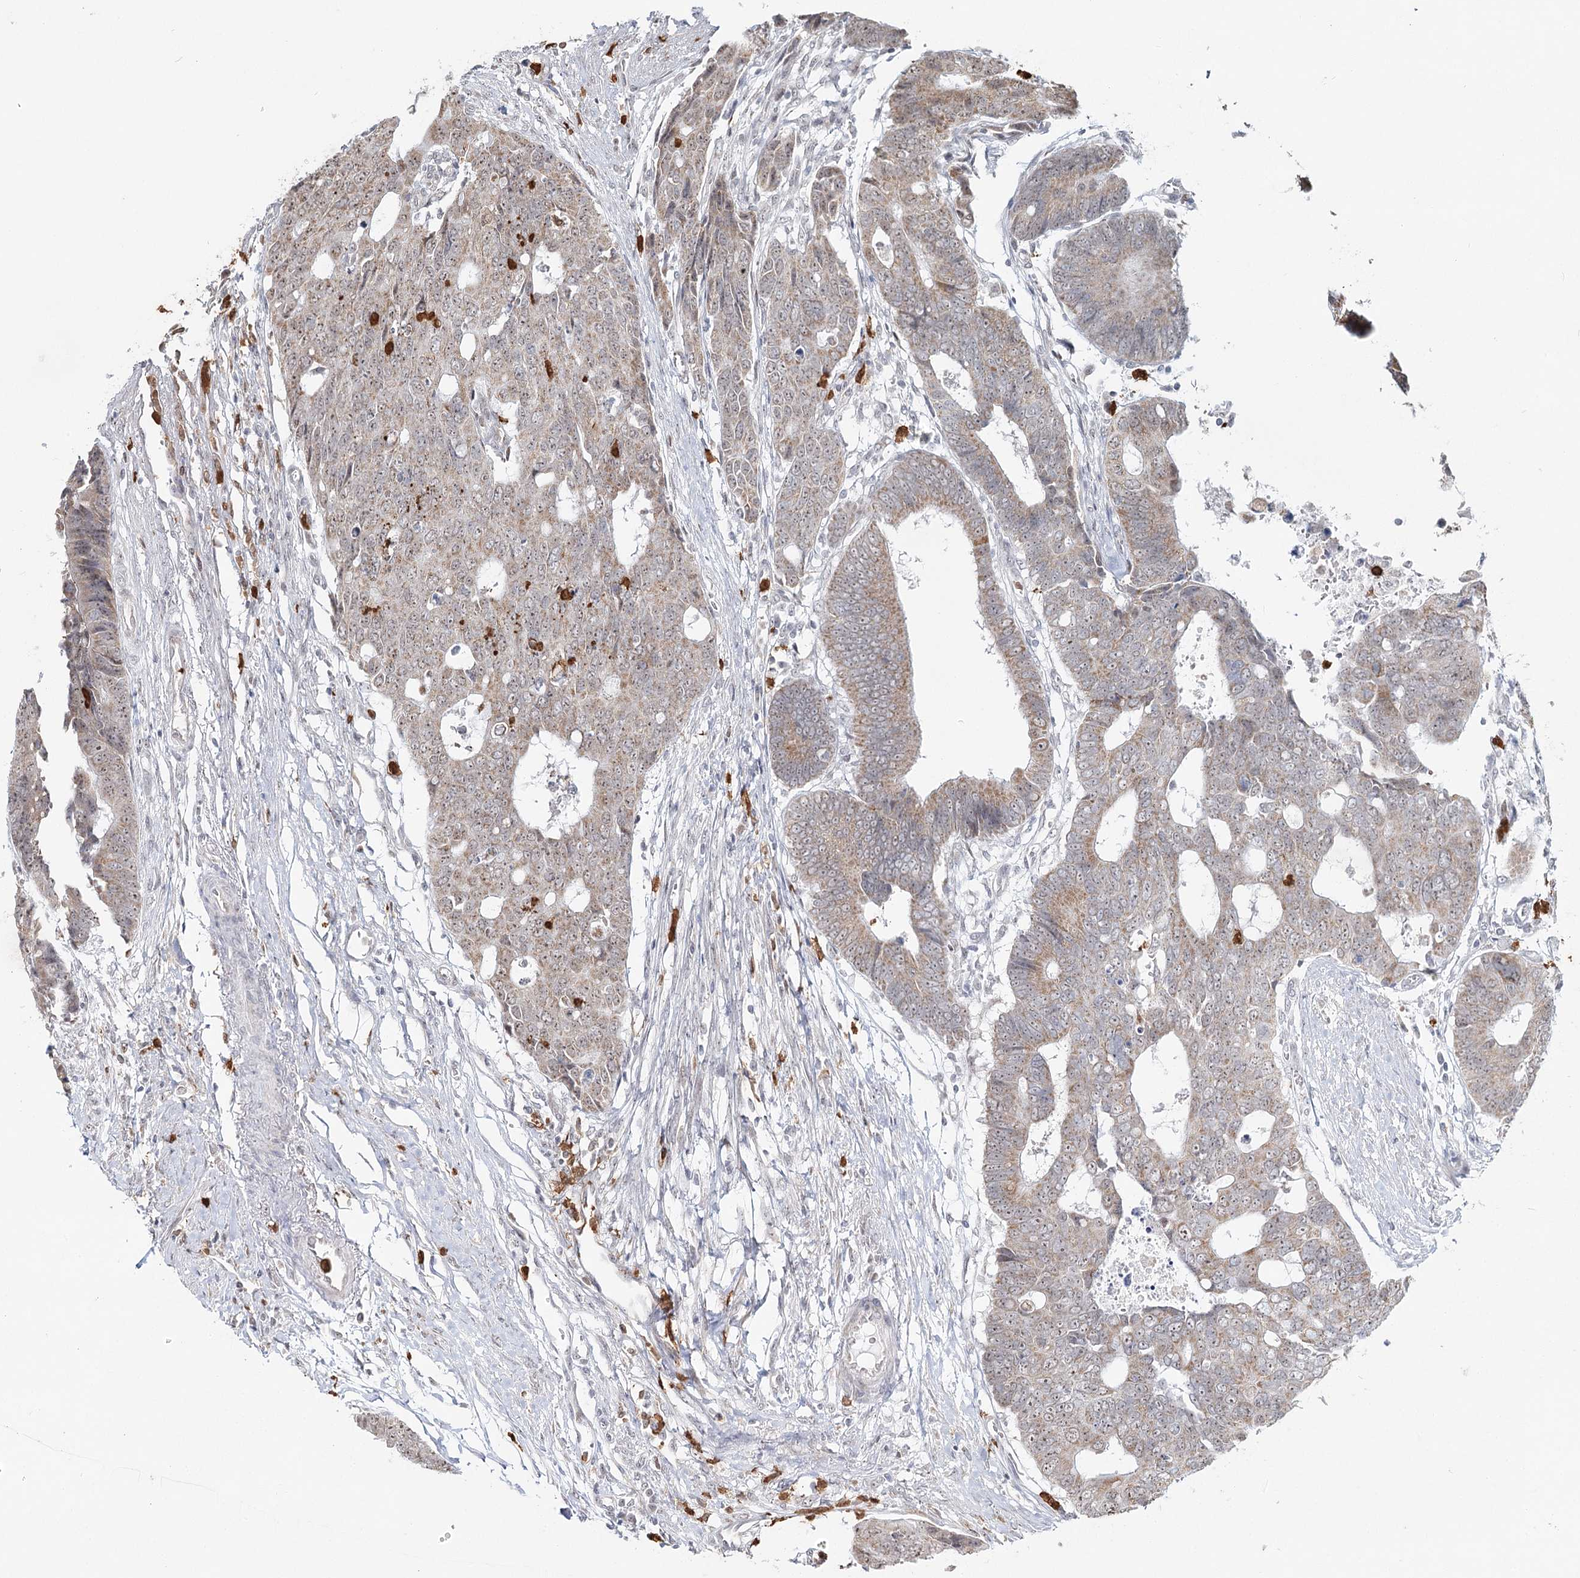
{"staining": {"intensity": "weak", "quantity": ">75%", "location": "cytoplasmic/membranous,nuclear"}, "tissue": "colorectal cancer", "cell_type": "Tumor cells", "image_type": "cancer", "snomed": [{"axis": "morphology", "description": "Adenocarcinoma, NOS"}, {"axis": "topography", "description": "Rectum"}], "caption": "Protein expression by IHC shows weak cytoplasmic/membranous and nuclear staining in approximately >75% of tumor cells in adenocarcinoma (colorectal).", "gene": "ATAD1", "patient": {"sex": "male", "age": 84}}